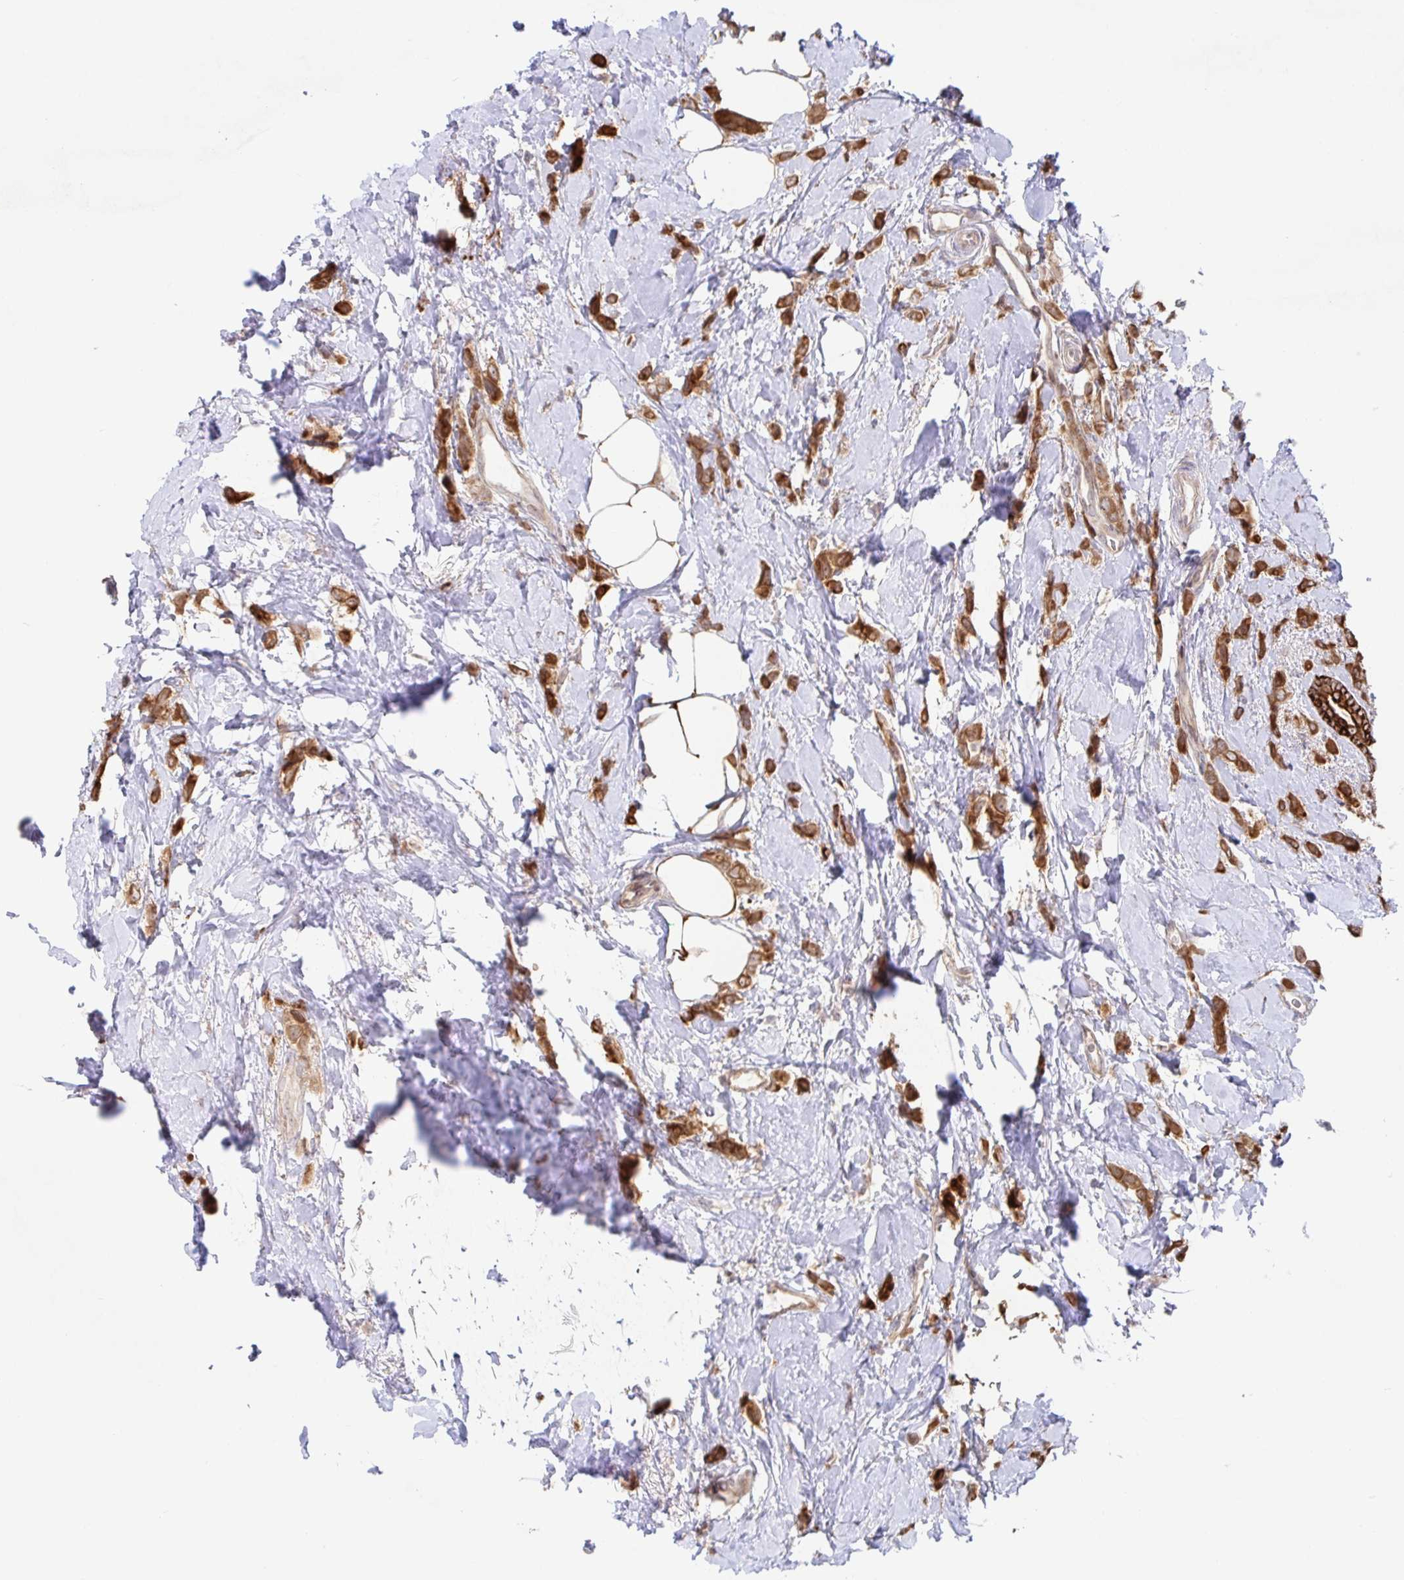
{"staining": {"intensity": "strong", "quantity": ">75%", "location": "cytoplasmic/membranous"}, "tissue": "breast cancer", "cell_type": "Tumor cells", "image_type": "cancer", "snomed": [{"axis": "morphology", "description": "Lobular carcinoma"}, {"axis": "topography", "description": "Breast"}], "caption": "Immunohistochemical staining of human breast cancer (lobular carcinoma) shows high levels of strong cytoplasmic/membranous protein expression in about >75% of tumor cells.", "gene": "AACS", "patient": {"sex": "female", "age": 66}}